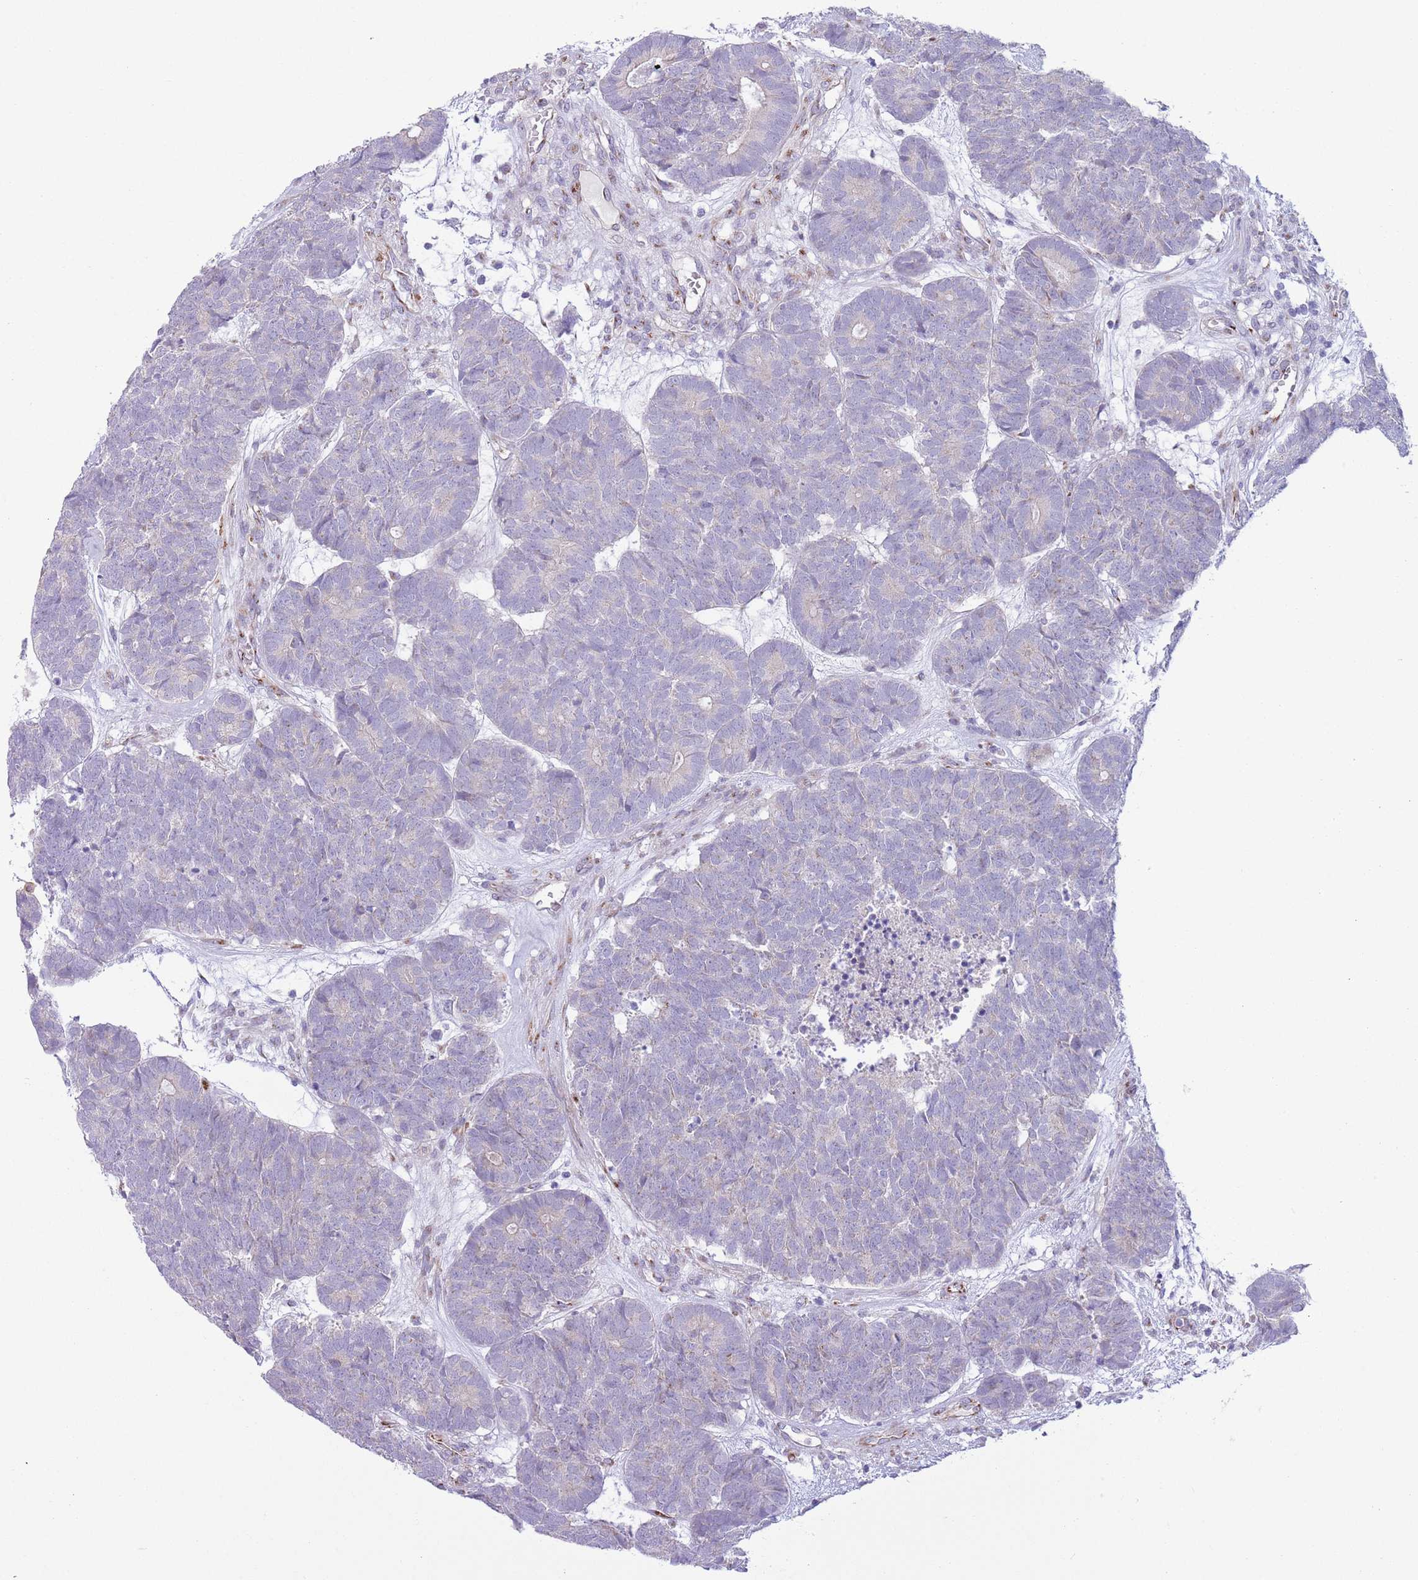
{"staining": {"intensity": "negative", "quantity": "none", "location": "none"}, "tissue": "head and neck cancer", "cell_type": "Tumor cells", "image_type": "cancer", "snomed": [{"axis": "morphology", "description": "Adenocarcinoma, NOS"}, {"axis": "topography", "description": "Head-Neck"}], "caption": "This photomicrograph is of head and neck cancer stained with immunohistochemistry to label a protein in brown with the nuclei are counter-stained blue. There is no expression in tumor cells.", "gene": "C20orf96", "patient": {"sex": "female", "age": 81}}